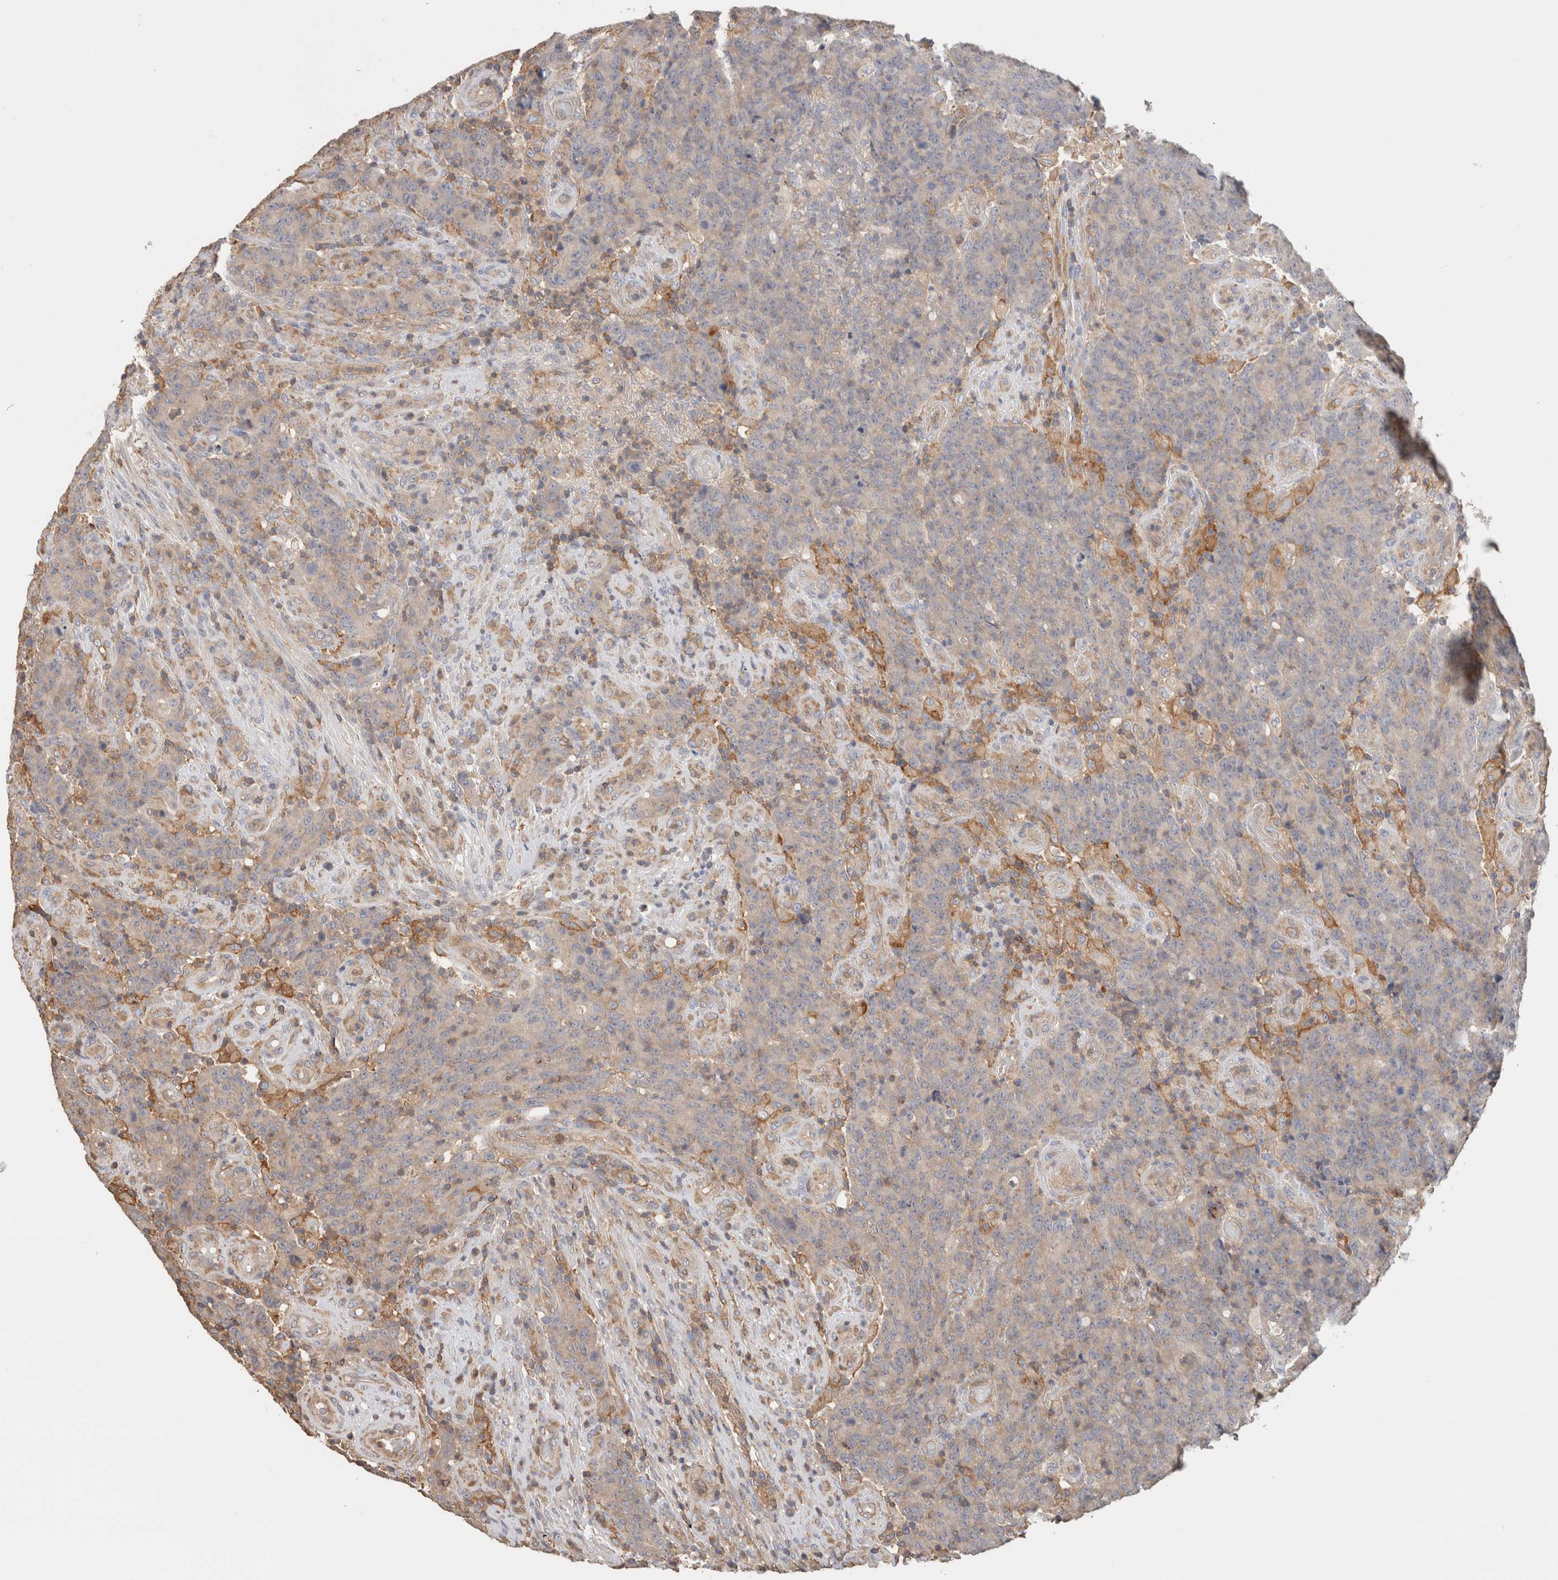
{"staining": {"intensity": "weak", "quantity": "25%-75%", "location": "cytoplasmic/membranous"}, "tissue": "colorectal cancer", "cell_type": "Tumor cells", "image_type": "cancer", "snomed": [{"axis": "morphology", "description": "Normal tissue, NOS"}, {"axis": "morphology", "description": "Adenocarcinoma, NOS"}, {"axis": "topography", "description": "Colon"}], "caption": "Immunohistochemical staining of human colorectal cancer (adenocarcinoma) reveals weak cytoplasmic/membranous protein staining in about 25%-75% of tumor cells.", "gene": "CFAP418", "patient": {"sex": "female", "age": 75}}